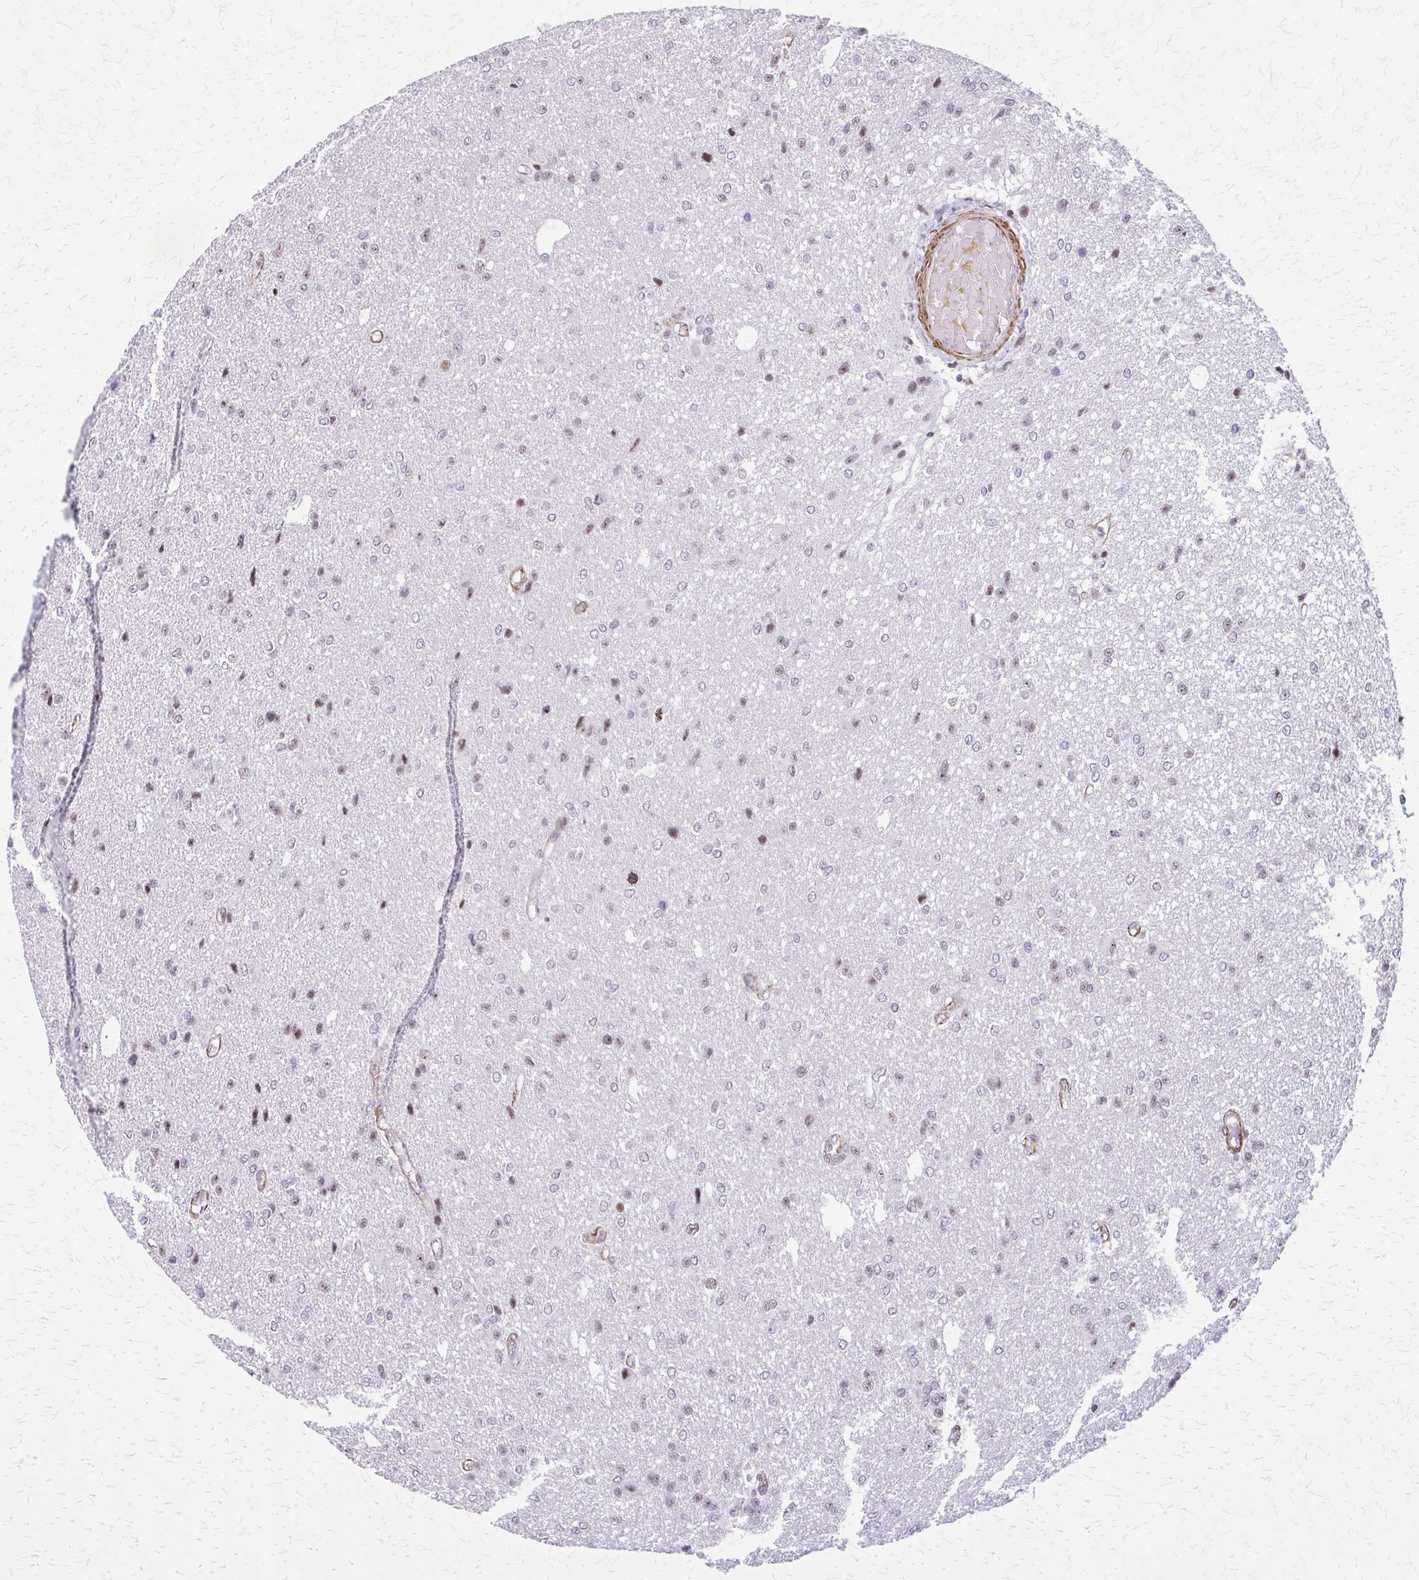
{"staining": {"intensity": "weak", "quantity": "<25%", "location": "nuclear"}, "tissue": "glioma", "cell_type": "Tumor cells", "image_type": "cancer", "snomed": [{"axis": "morphology", "description": "Glioma, malignant, Low grade"}, {"axis": "topography", "description": "Brain"}], "caption": "Tumor cells show no significant protein positivity in malignant low-grade glioma.", "gene": "NRBF2", "patient": {"sex": "male", "age": 26}}